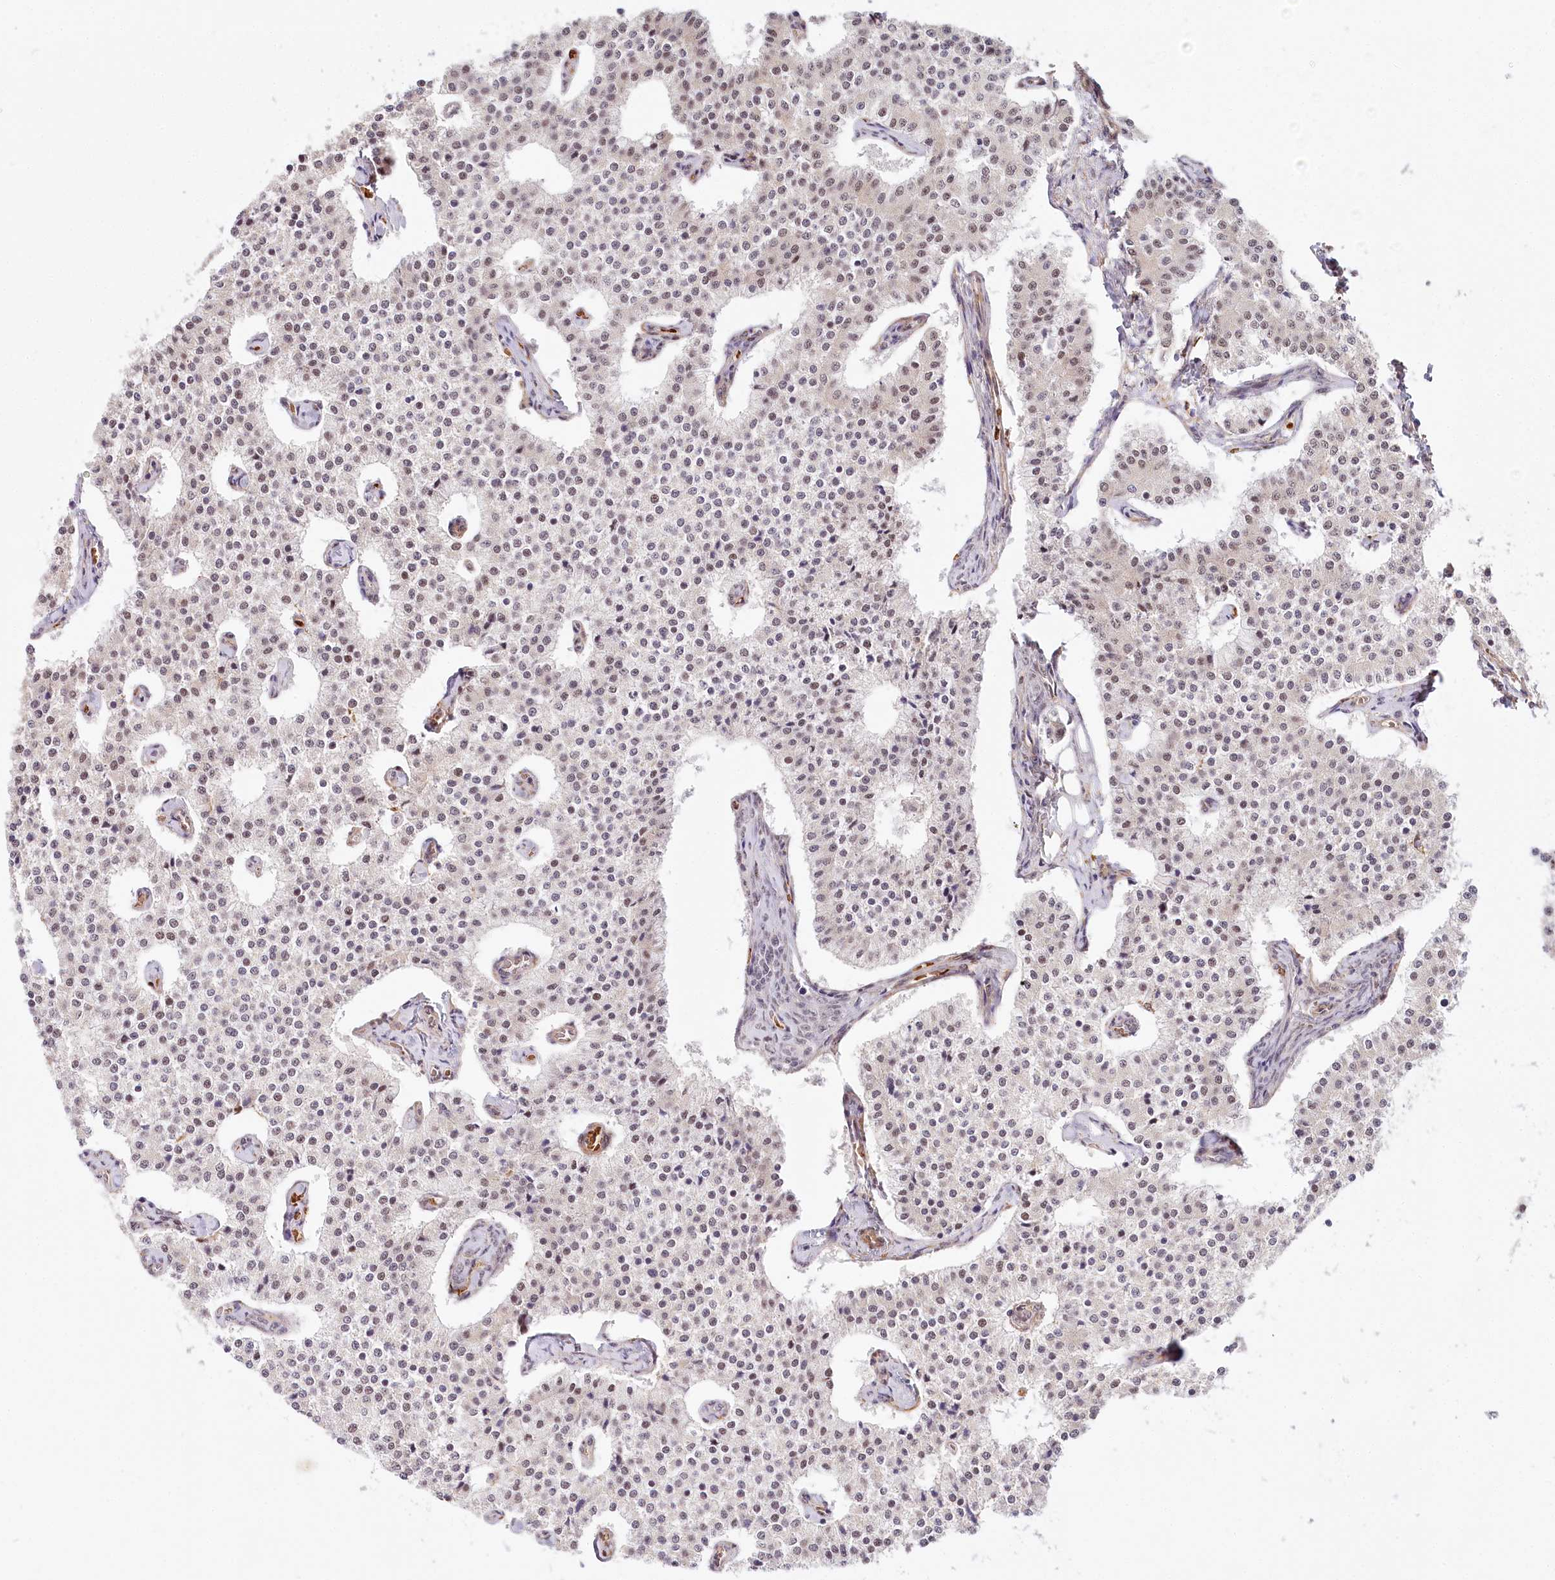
{"staining": {"intensity": "weak", "quantity": "25%-75%", "location": "nuclear"}, "tissue": "carcinoid", "cell_type": "Tumor cells", "image_type": "cancer", "snomed": [{"axis": "morphology", "description": "Carcinoid, malignant, NOS"}, {"axis": "topography", "description": "Colon"}], "caption": "The image reveals staining of carcinoid, revealing weak nuclear protein positivity (brown color) within tumor cells. Nuclei are stained in blue.", "gene": "TUBGCP2", "patient": {"sex": "female", "age": 52}}